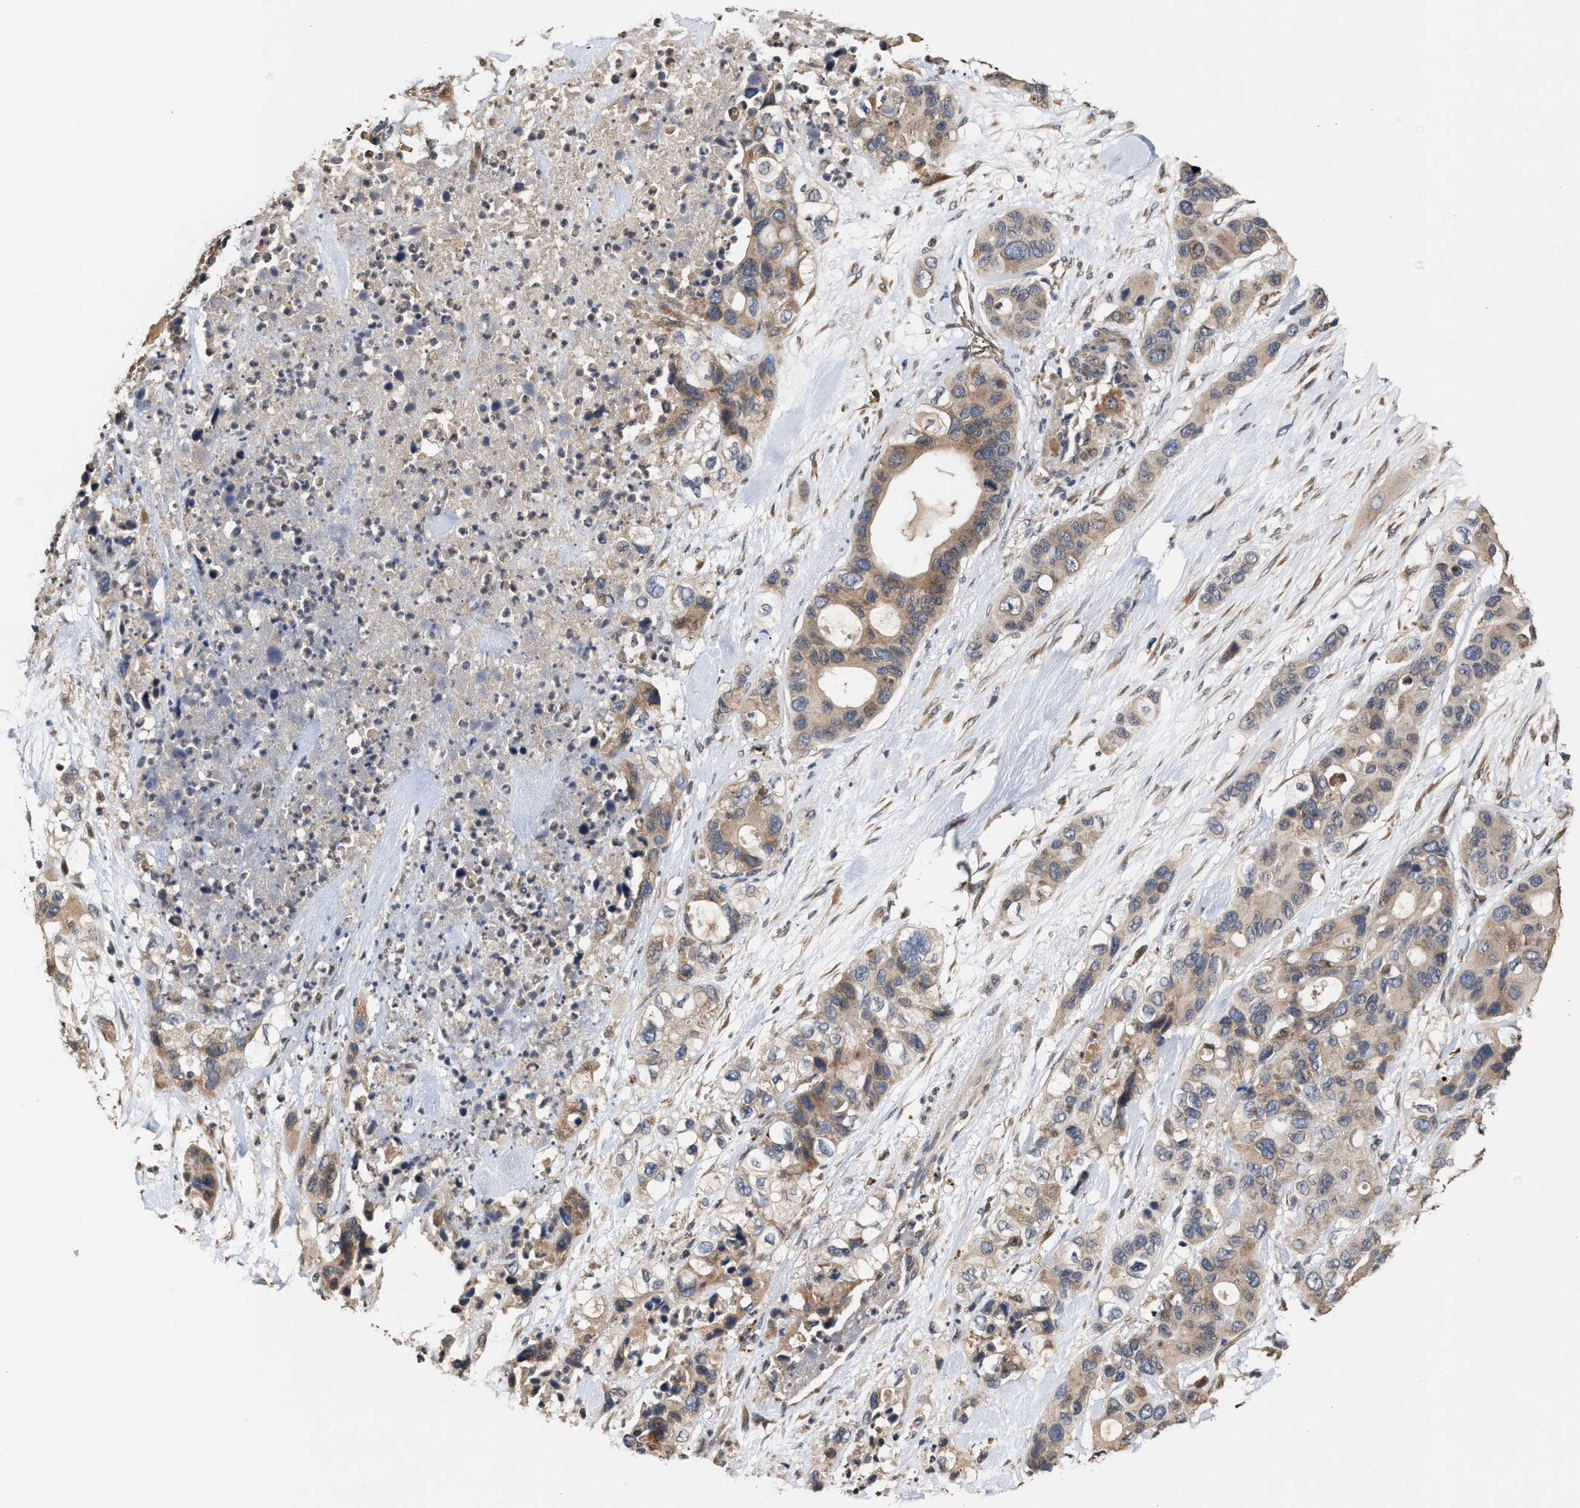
{"staining": {"intensity": "moderate", "quantity": ">75%", "location": "cytoplasmic/membranous"}, "tissue": "pancreatic cancer", "cell_type": "Tumor cells", "image_type": "cancer", "snomed": [{"axis": "morphology", "description": "Adenocarcinoma, NOS"}, {"axis": "topography", "description": "Pancreas"}], "caption": "Adenocarcinoma (pancreatic) was stained to show a protein in brown. There is medium levels of moderate cytoplasmic/membranous positivity in about >75% of tumor cells. (IHC, brightfield microscopy, high magnification).", "gene": "SAR1A", "patient": {"sex": "female", "age": 71}}